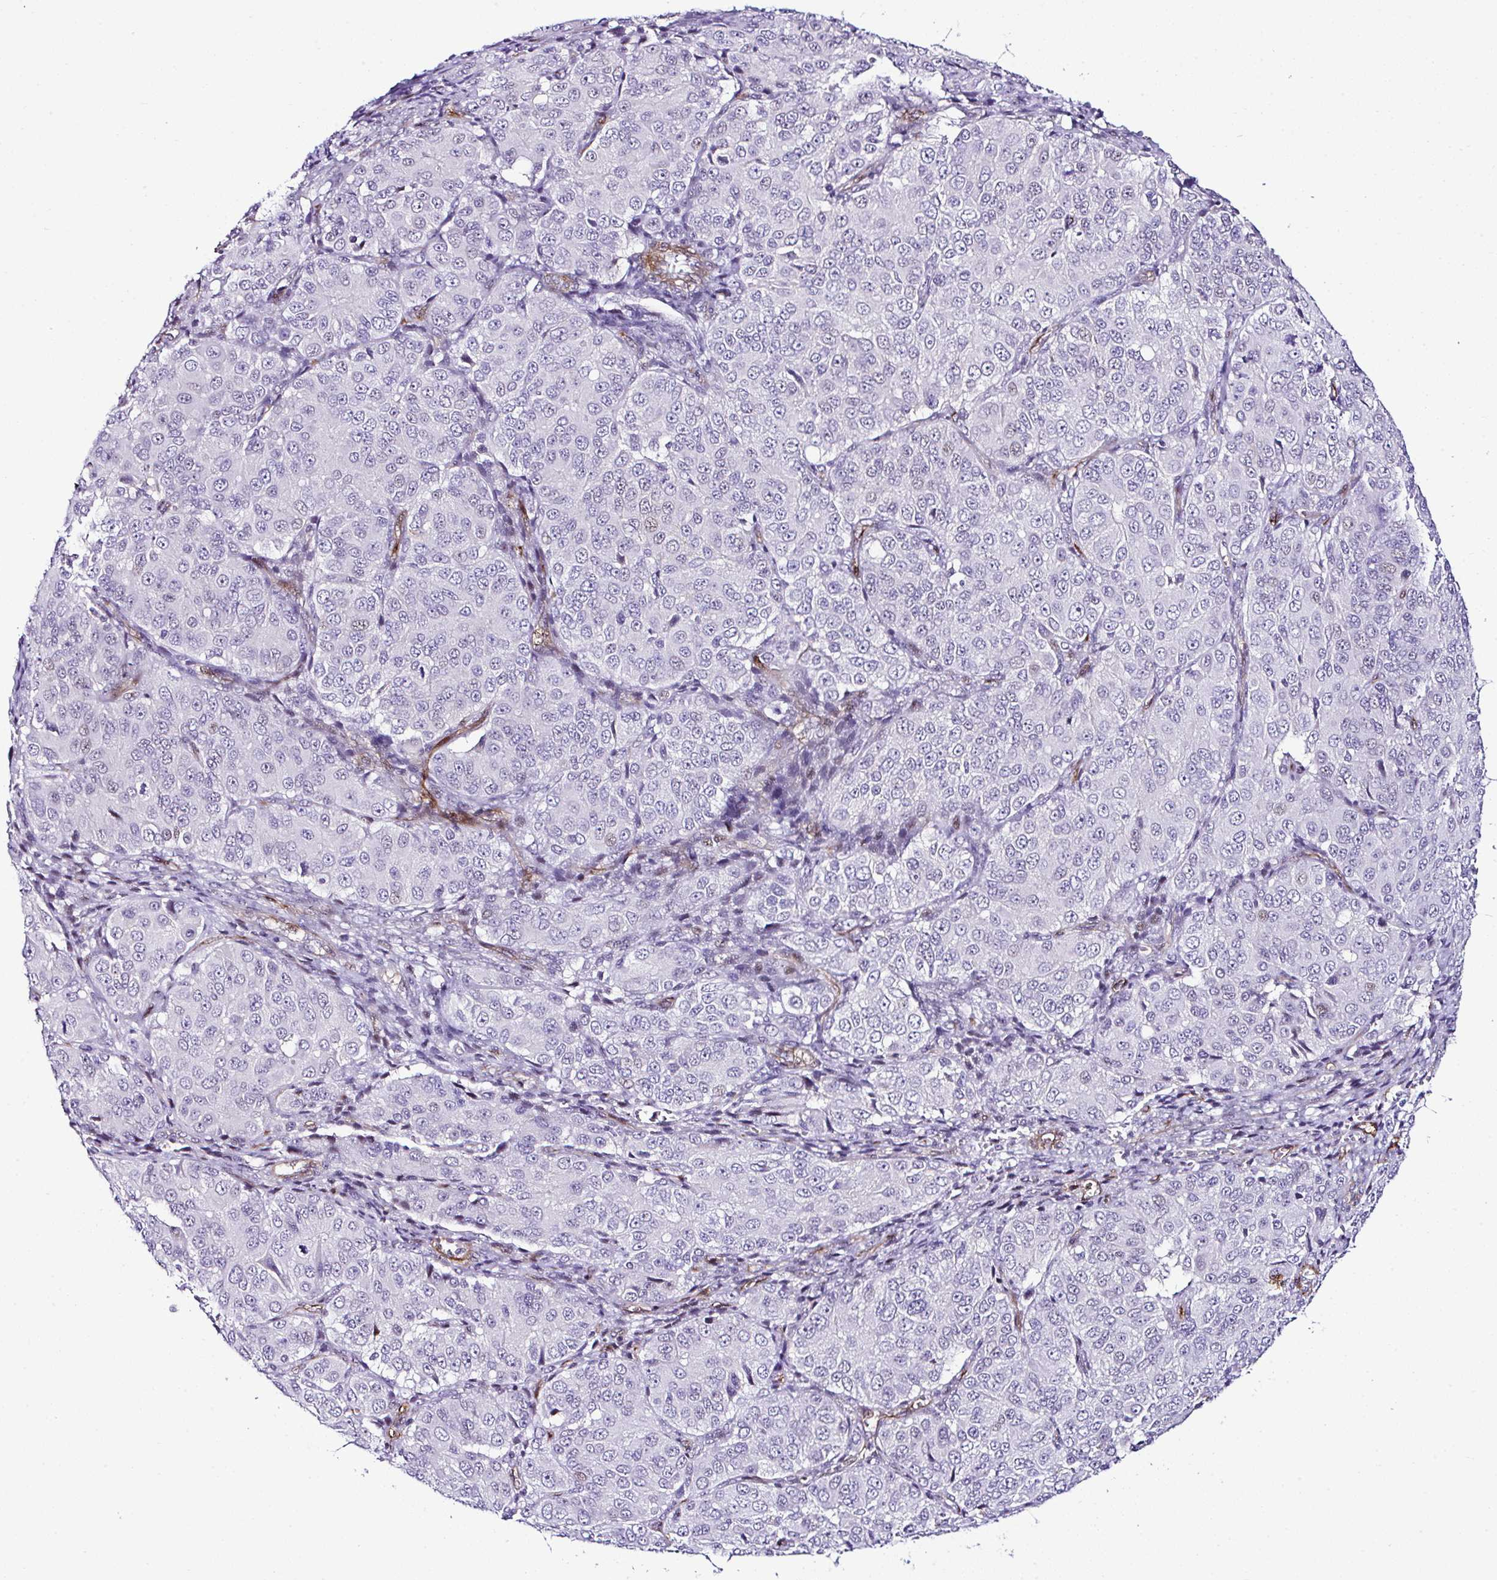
{"staining": {"intensity": "negative", "quantity": "none", "location": "none"}, "tissue": "ovarian cancer", "cell_type": "Tumor cells", "image_type": "cancer", "snomed": [{"axis": "morphology", "description": "Carcinoma, endometroid"}, {"axis": "topography", "description": "Ovary"}], "caption": "Ovarian endometroid carcinoma was stained to show a protein in brown. There is no significant staining in tumor cells.", "gene": "FBXO34", "patient": {"sex": "female", "age": 51}}